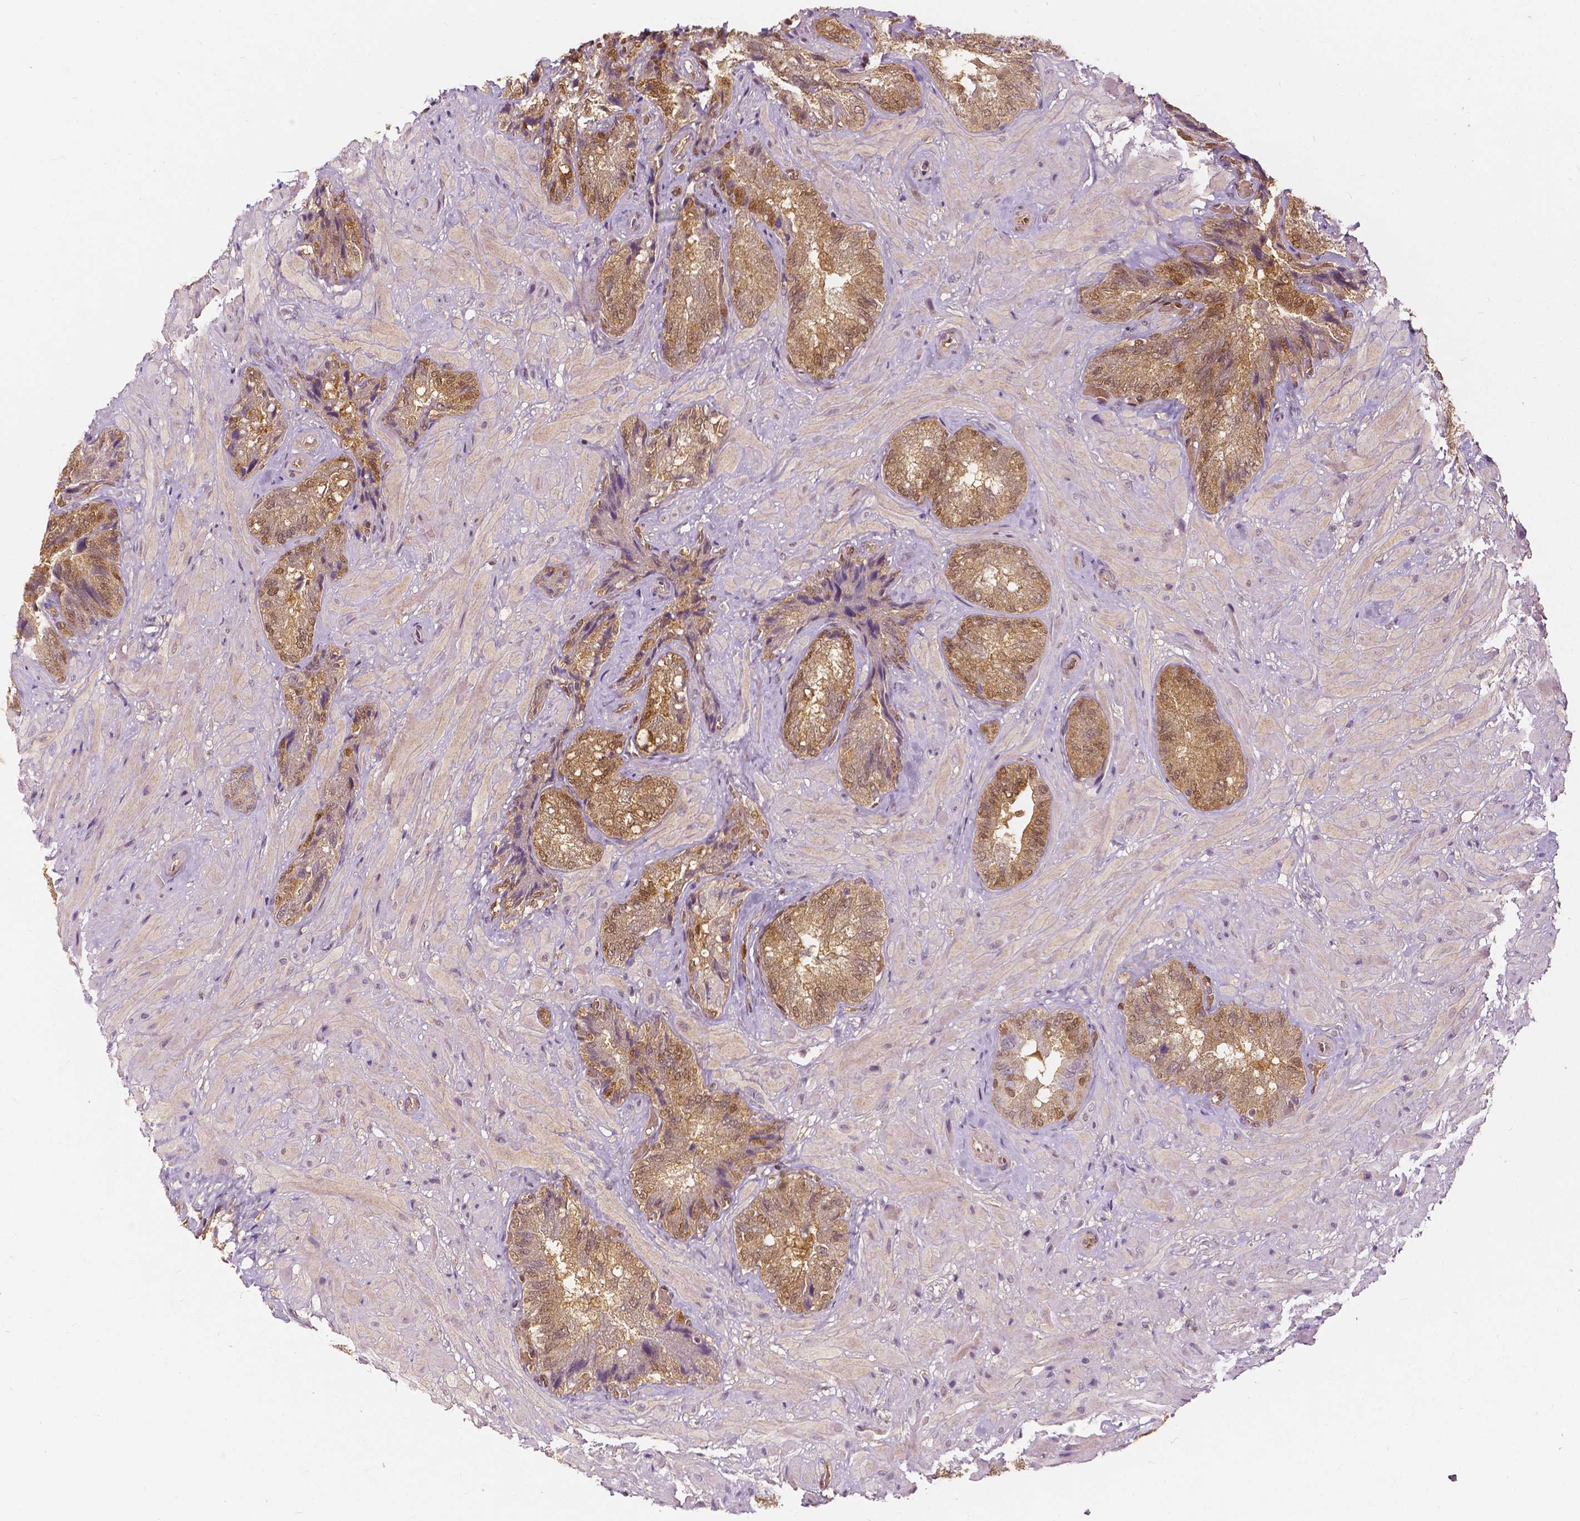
{"staining": {"intensity": "moderate", "quantity": ">75%", "location": "cytoplasmic/membranous,nuclear"}, "tissue": "seminal vesicle", "cell_type": "Glandular cells", "image_type": "normal", "snomed": [{"axis": "morphology", "description": "Normal tissue, NOS"}, {"axis": "topography", "description": "Seminal veicle"}], "caption": "This is a micrograph of immunohistochemistry (IHC) staining of unremarkable seminal vesicle, which shows moderate staining in the cytoplasmic/membranous,nuclear of glandular cells.", "gene": "NAPRT", "patient": {"sex": "male", "age": 57}}